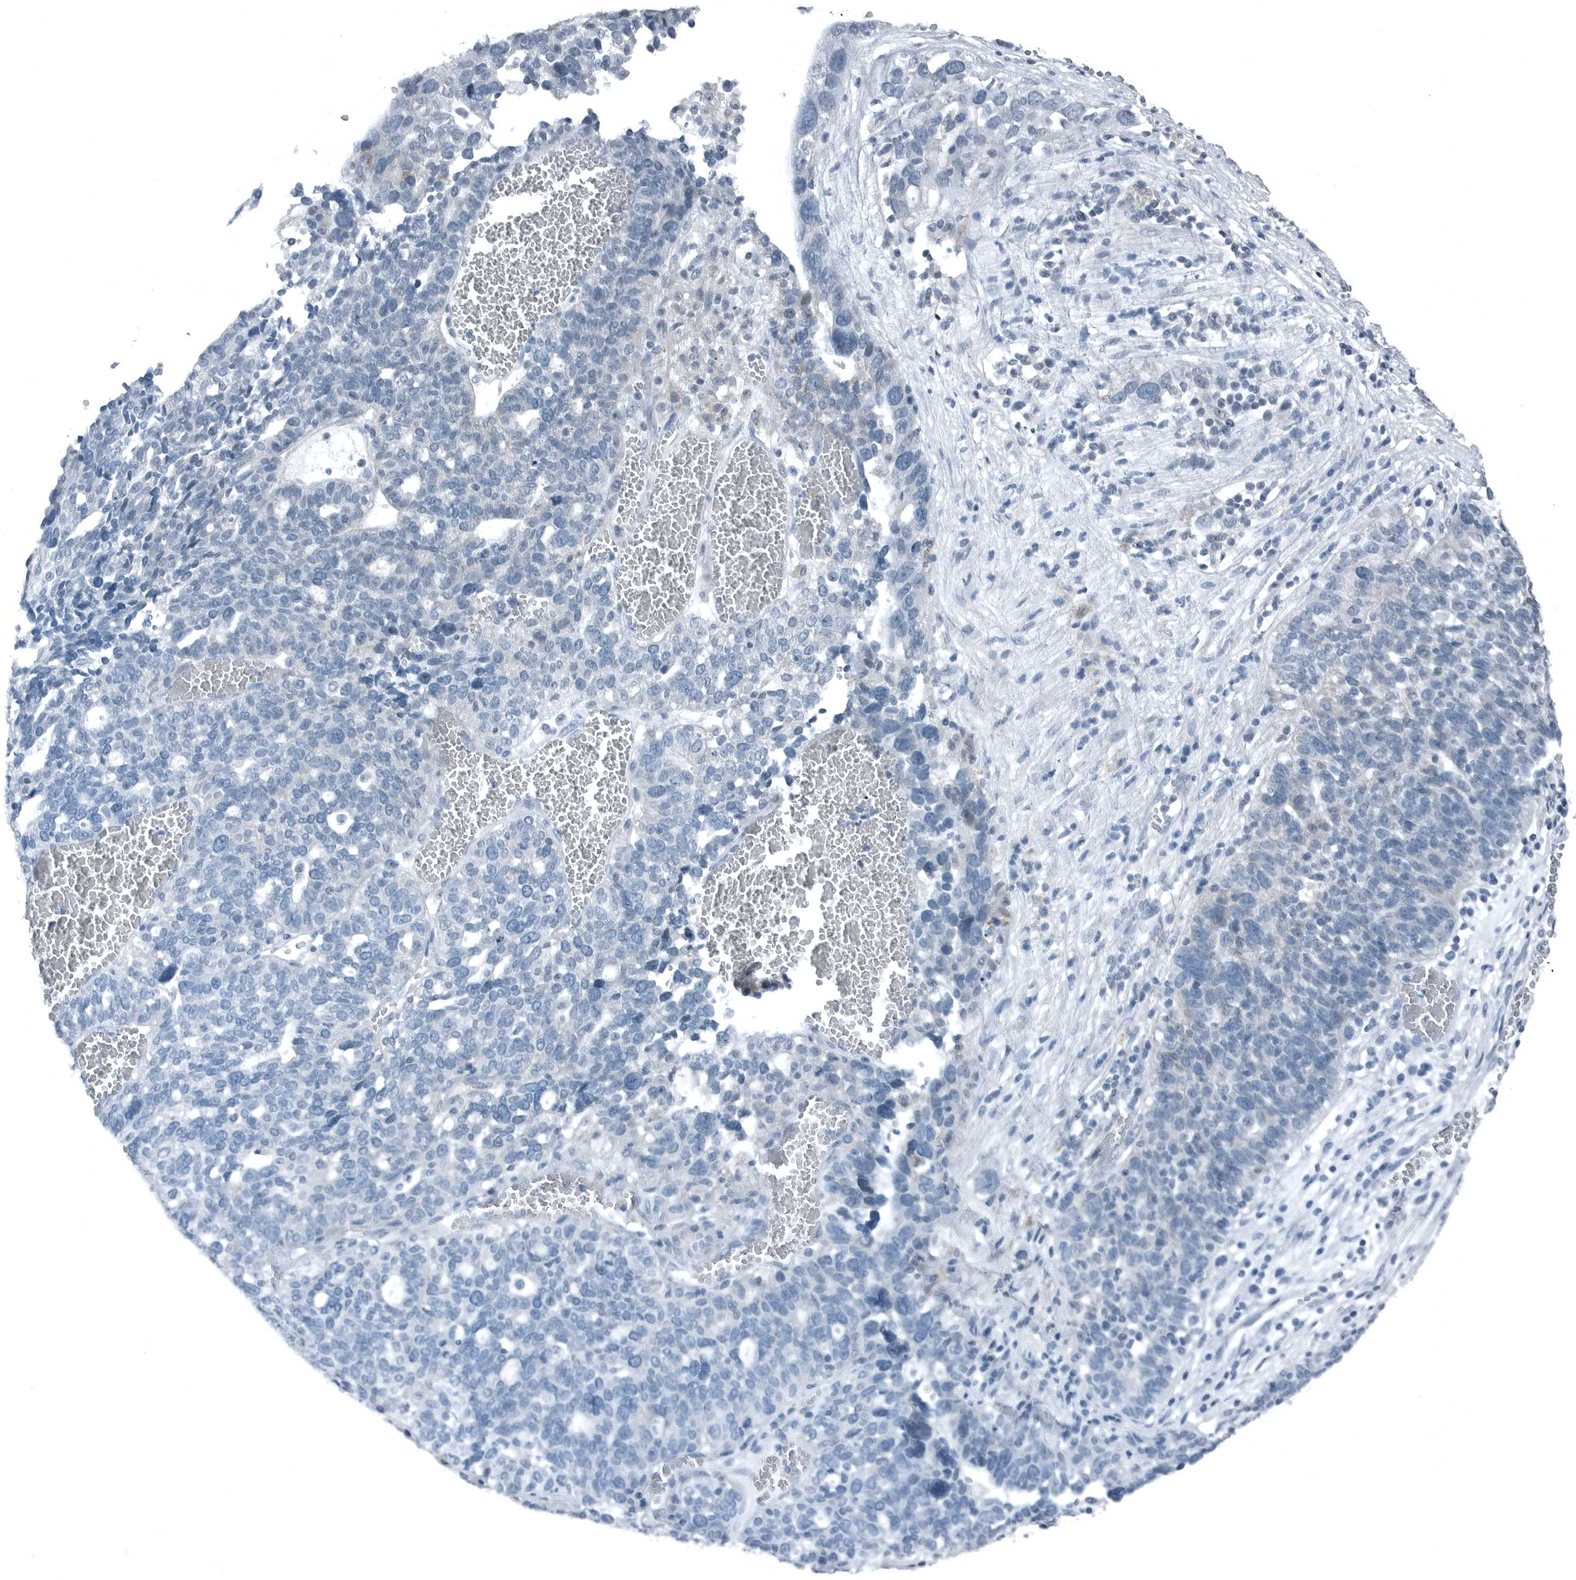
{"staining": {"intensity": "negative", "quantity": "none", "location": "none"}, "tissue": "ovarian cancer", "cell_type": "Tumor cells", "image_type": "cancer", "snomed": [{"axis": "morphology", "description": "Cystadenocarcinoma, serous, NOS"}, {"axis": "topography", "description": "Ovary"}], "caption": "Immunohistochemical staining of human ovarian serous cystadenocarcinoma shows no significant staining in tumor cells.", "gene": "GAK", "patient": {"sex": "female", "age": 59}}